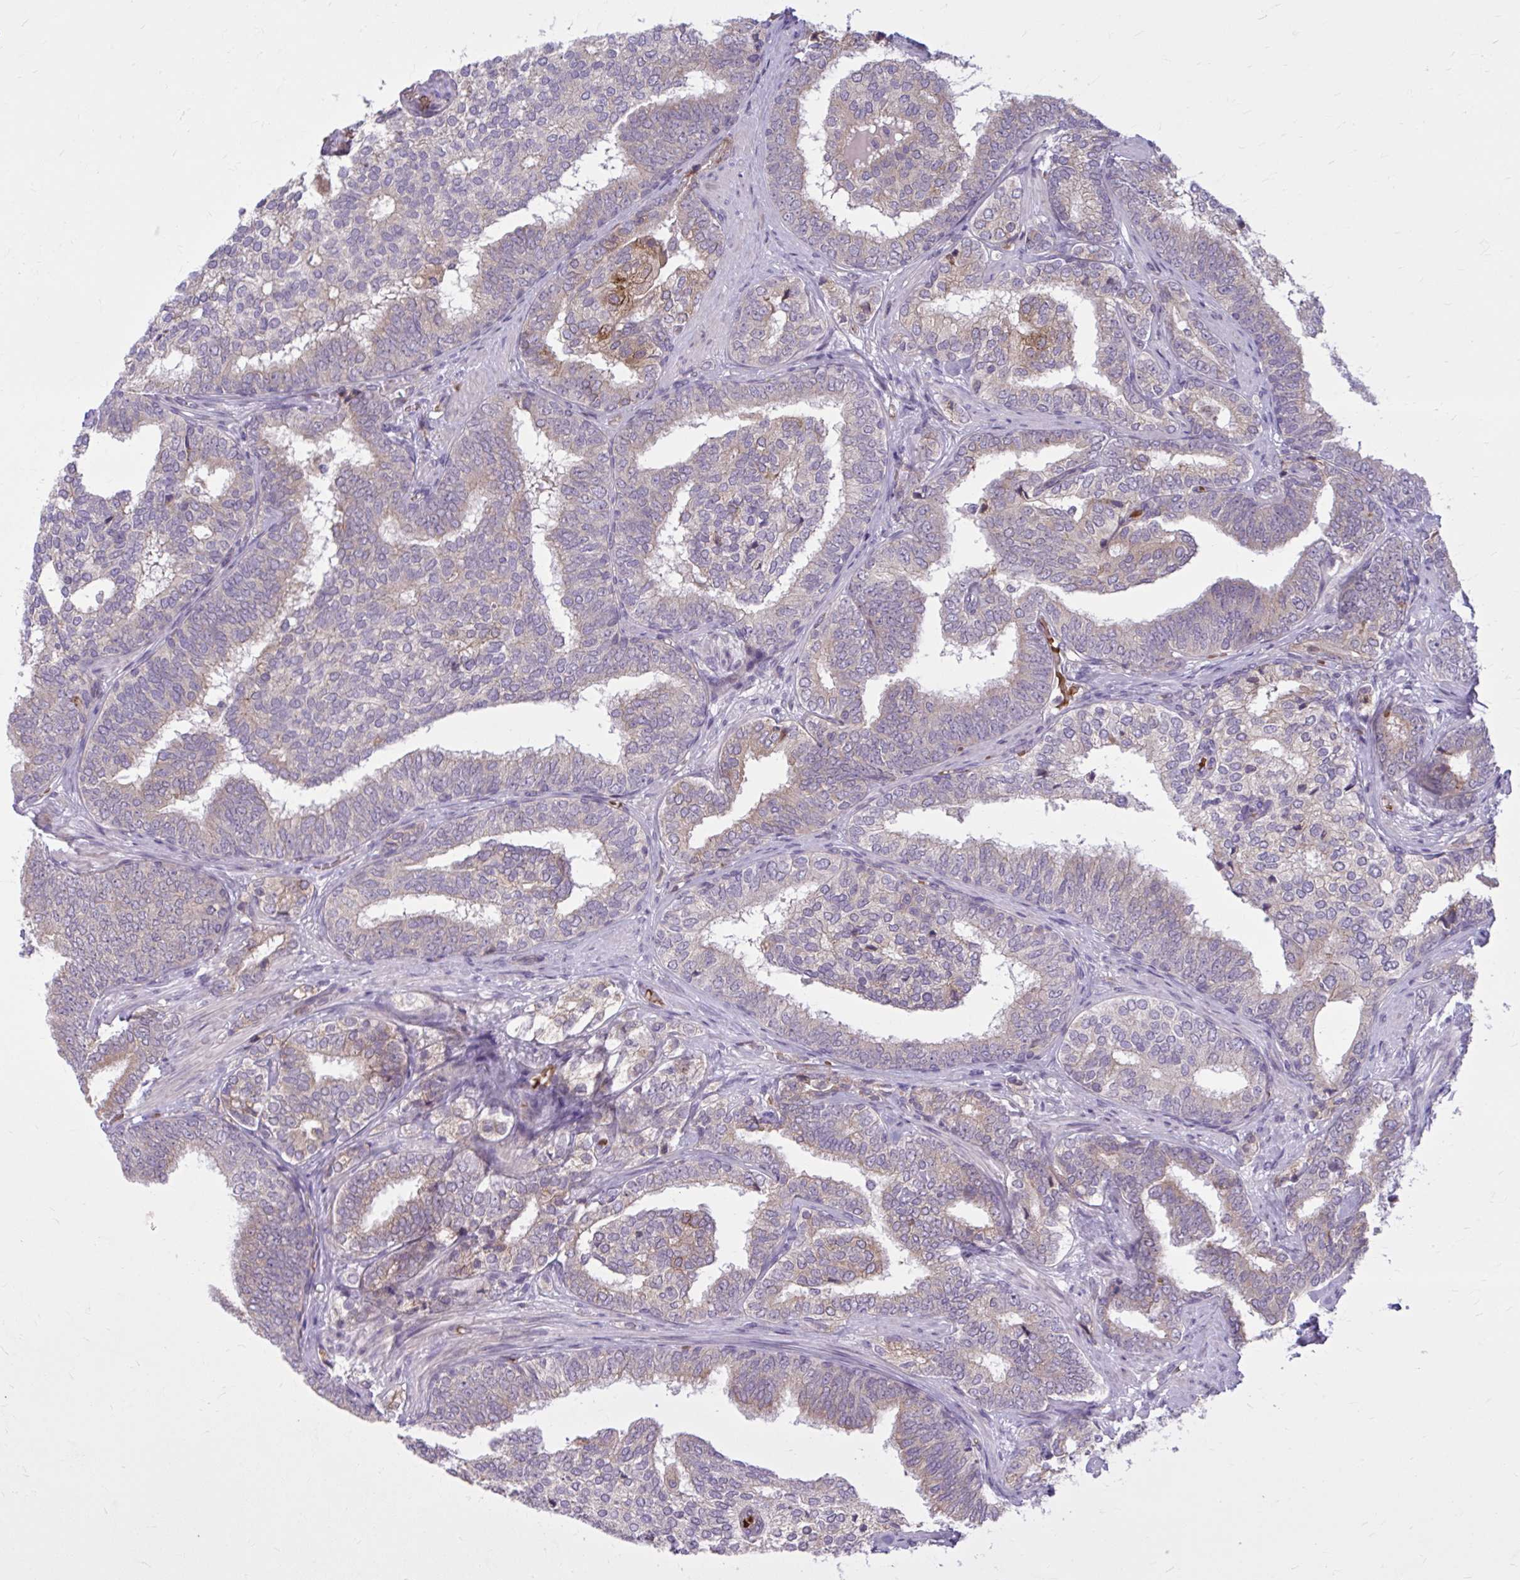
{"staining": {"intensity": "moderate", "quantity": "<25%", "location": "cytoplasmic/membranous"}, "tissue": "prostate cancer", "cell_type": "Tumor cells", "image_type": "cancer", "snomed": [{"axis": "morphology", "description": "Adenocarcinoma, High grade"}, {"axis": "topography", "description": "Prostate"}], "caption": "This micrograph shows adenocarcinoma (high-grade) (prostate) stained with IHC to label a protein in brown. The cytoplasmic/membranous of tumor cells show moderate positivity for the protein. Nuclei are counter-stained blue.", "gene": "SNF8", "patient": {"sex": "male", "age": 72}}